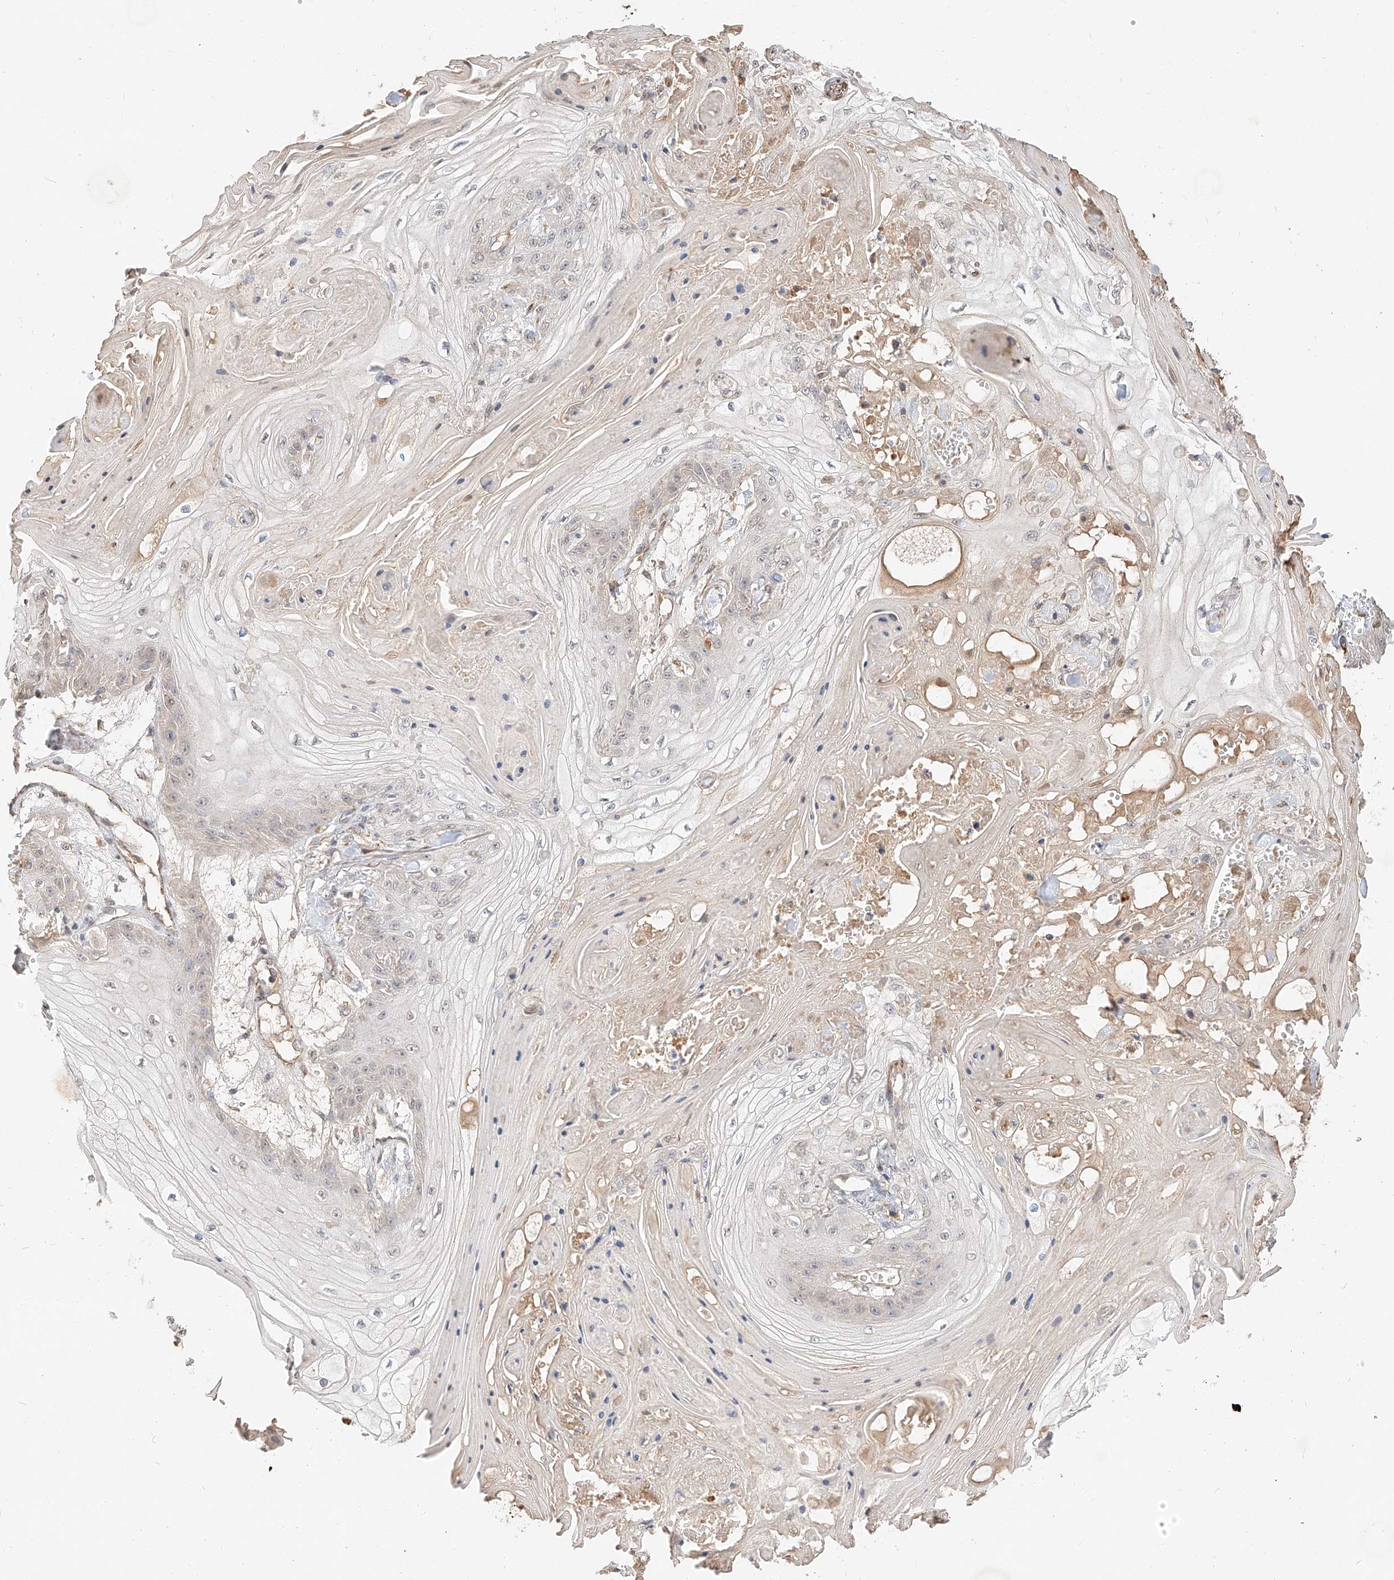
{"staining": {"intensity": "negative", "quantity": "none", "location": "none"}, "tissue": "skin cancer", "cell_type": "Tumor cells", "image_type": "cancer", "snomed": [{"axis": "morphology", "description": "Squamous cell carcinoma, NOS"}, {"axis": "topography", "description": "Skin"}], "caption": "An image of human skin cancer is negative for staining in tumor cells.", "gene": "SUSD6", "patient": {"sex": "male", "age": 74}}